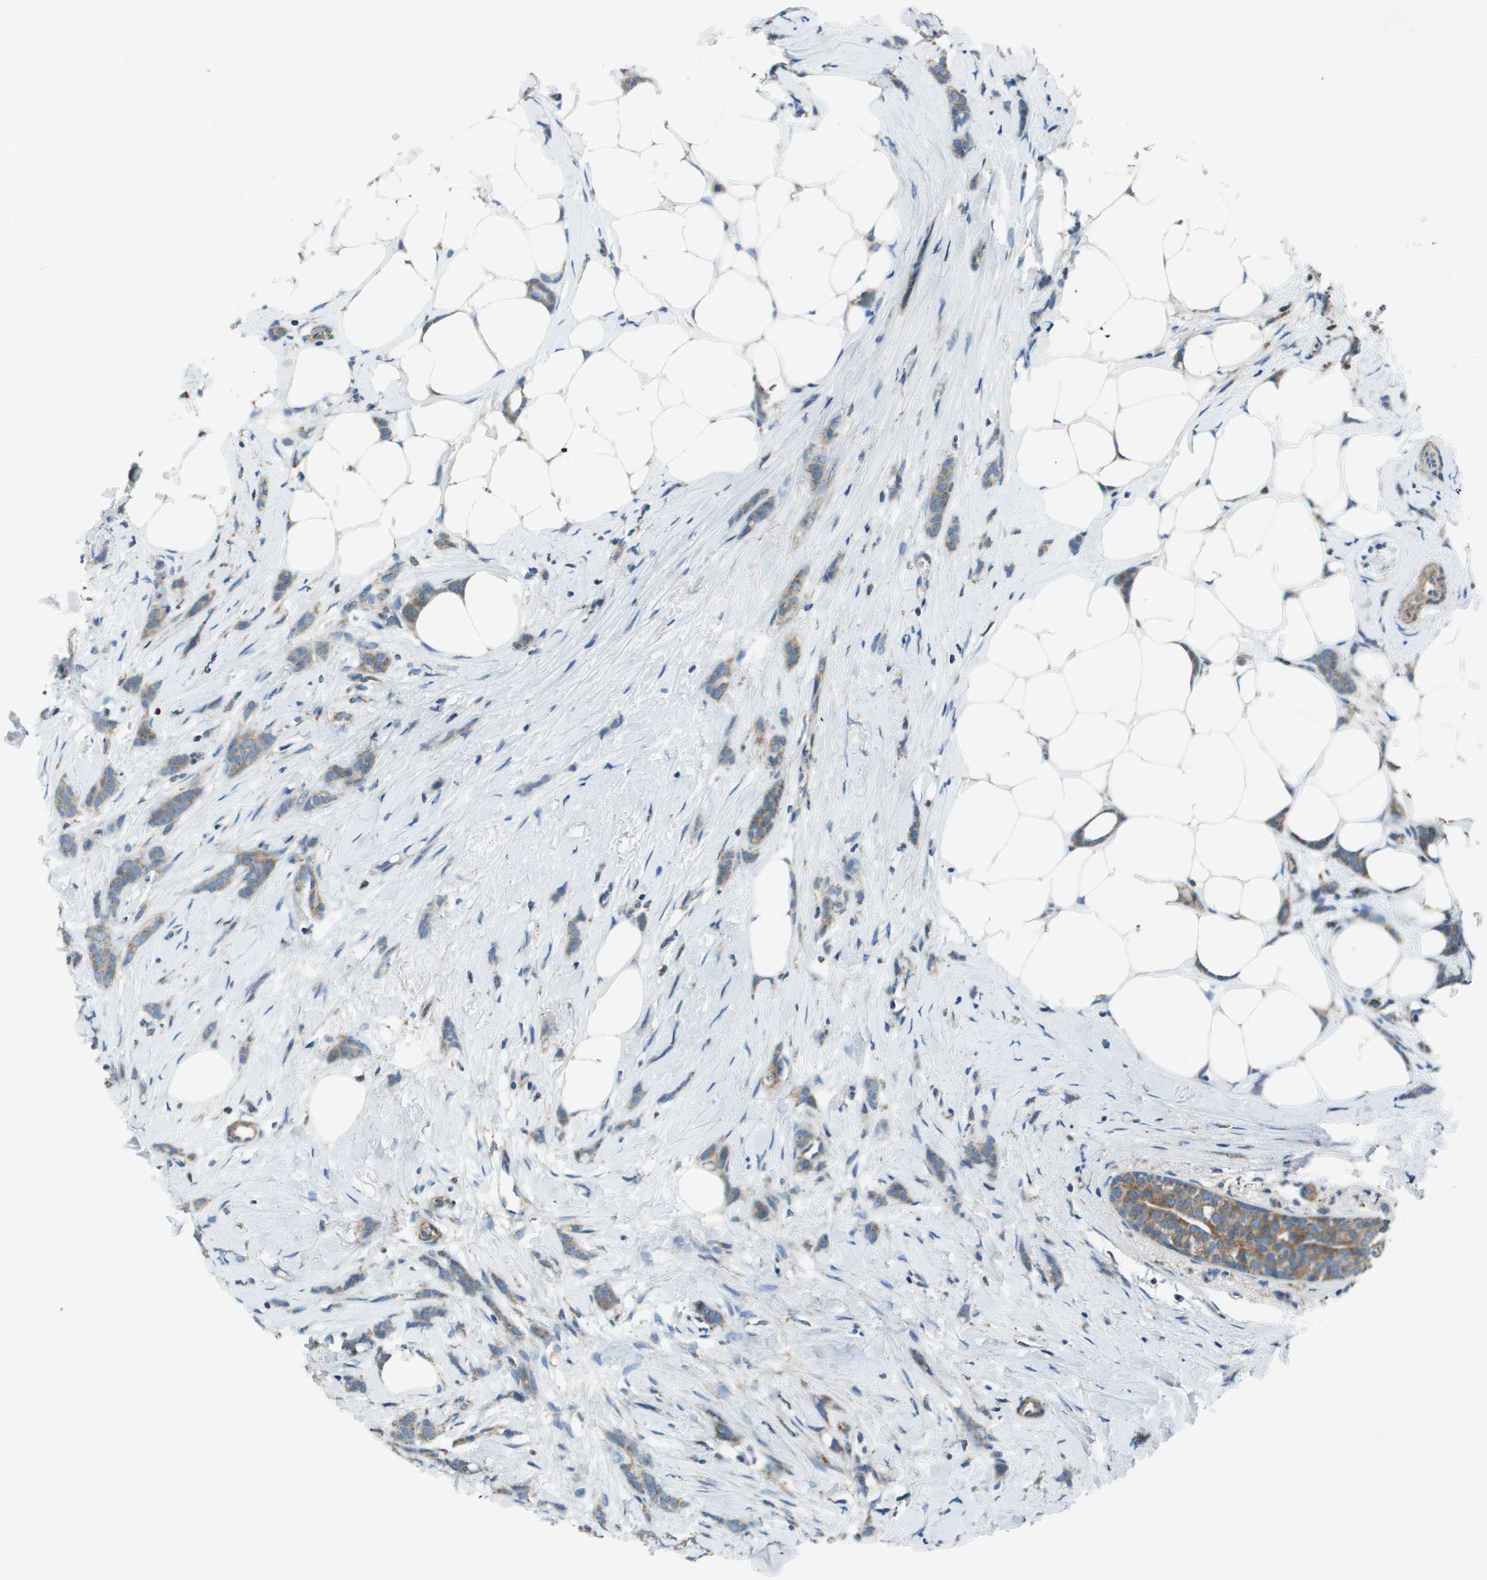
{"staining": {"intensity": "moderate", "quantity": "25%-75%", "location": "cytoplasmic/membranous"}, "tissue": "breast cancer", "cell_type": "Tumor cells", "image_type": "cancer", "snomed": [{"axis": "morphology", "description": "Lobular carcinoma, in situ"}, {"axis": "morphology", "description": "Lobular carcinoma"}, {"axis": "topography", "description": "Breast"}], "caption": "Moderate cytoplasmic/membranous protein expression is present in about 25%-75% of tumor cells in breast cancer (lobular carcinoma).", "gene": "TMEM51", "patient": {"sex": "female", "age": 41}}